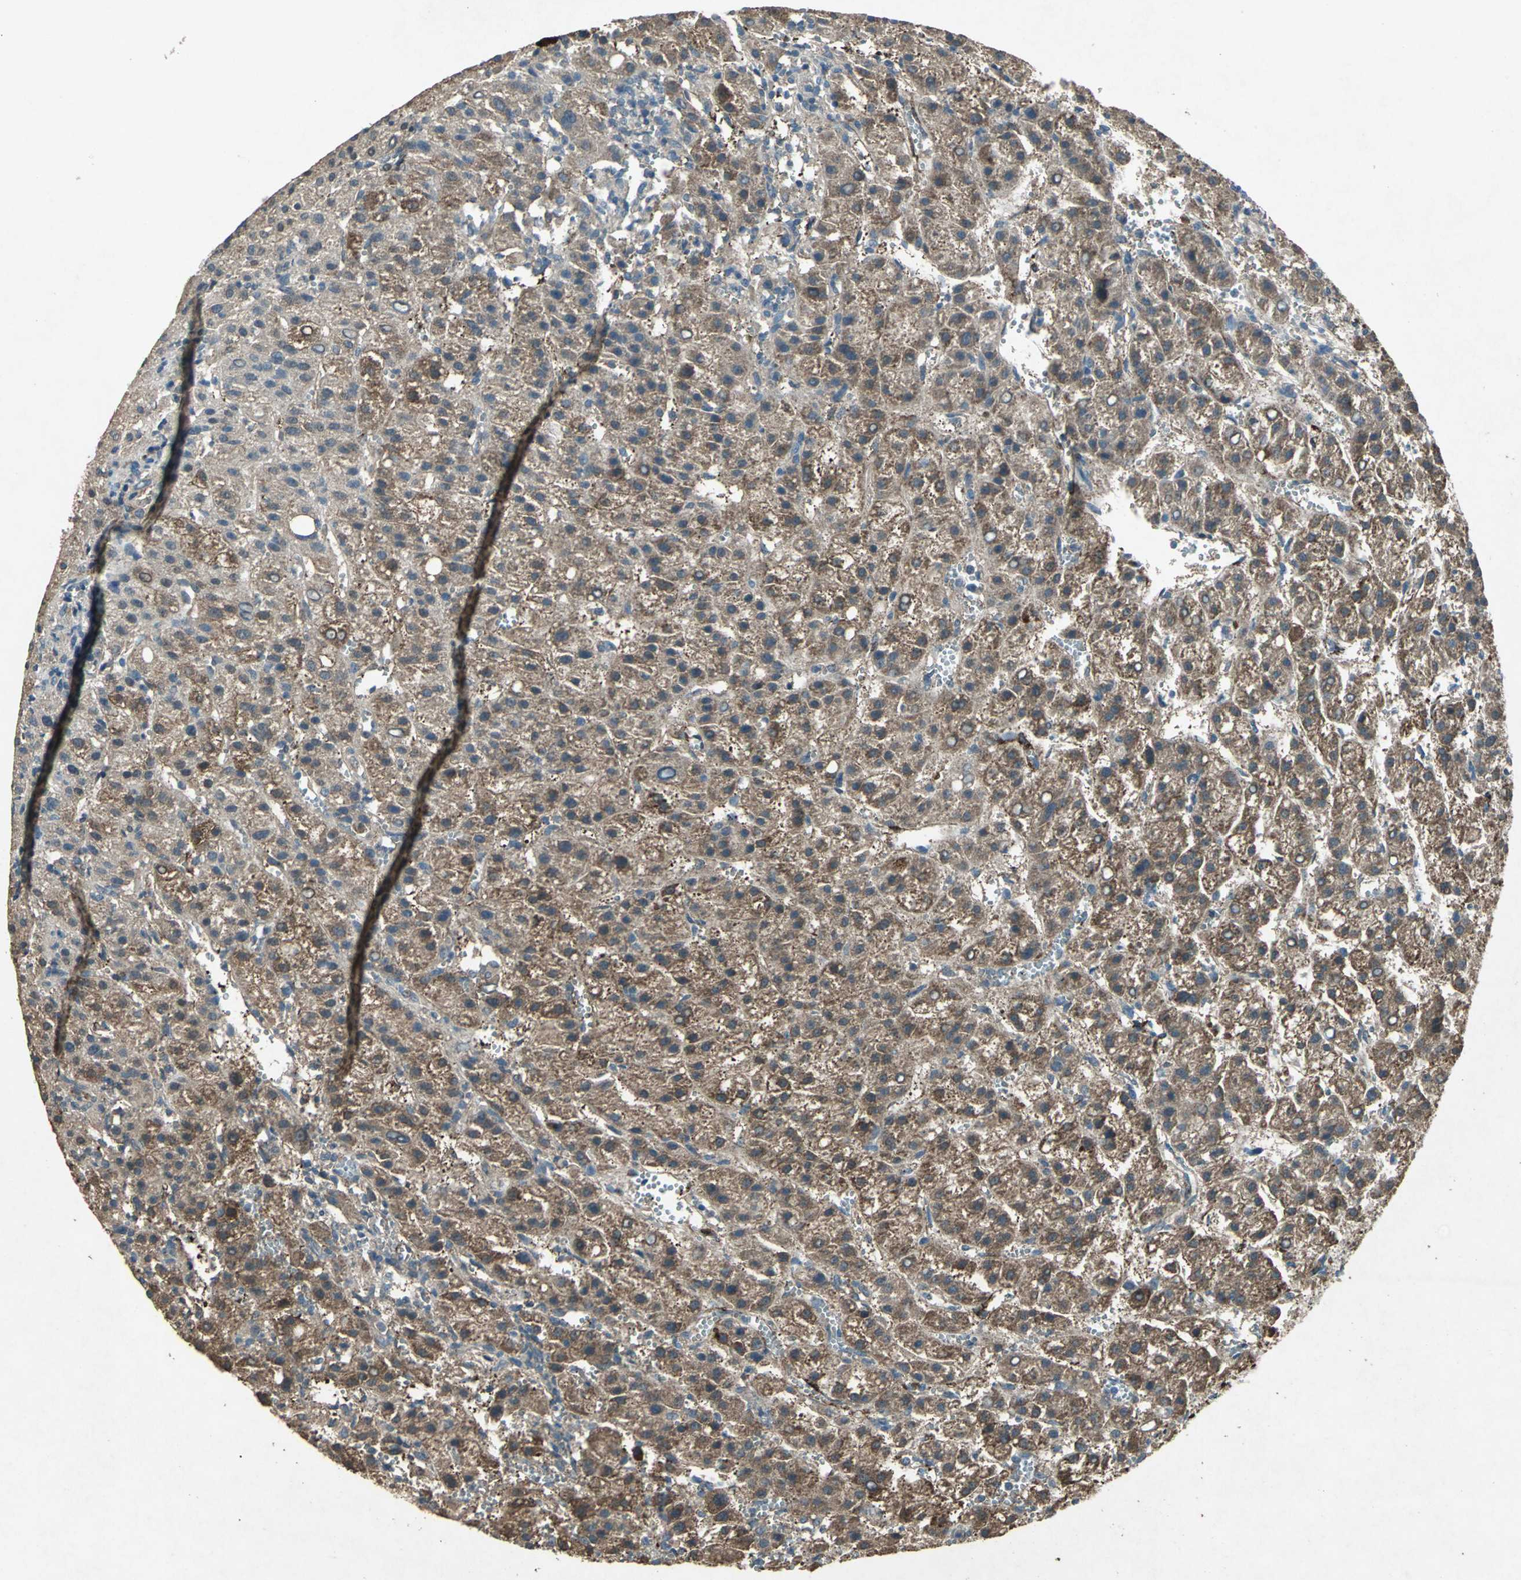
{"staining": {"intensity": "moderate", "quantity": ">75%", "location": "cytoplasmic/membranous"}, "tissue": "liver cancer", "cell_type": "Tumor cells", "image_type": "cancer", "snomed": [{"axis": "morphology", "description": "Carcinoma, Hepatocellular, NOS"}, {"axis": "topography", "description": "Liver"}], "caption": "There is medium levels of moderate cytoplasmic/membranous positivity in tumor cells of liver hepatocellular carcinoma, as demonstrated by immunohistochemical staining (brown color).", "gene": "SEPTIN4", "patient": {"sex": "female", "age": 58}}